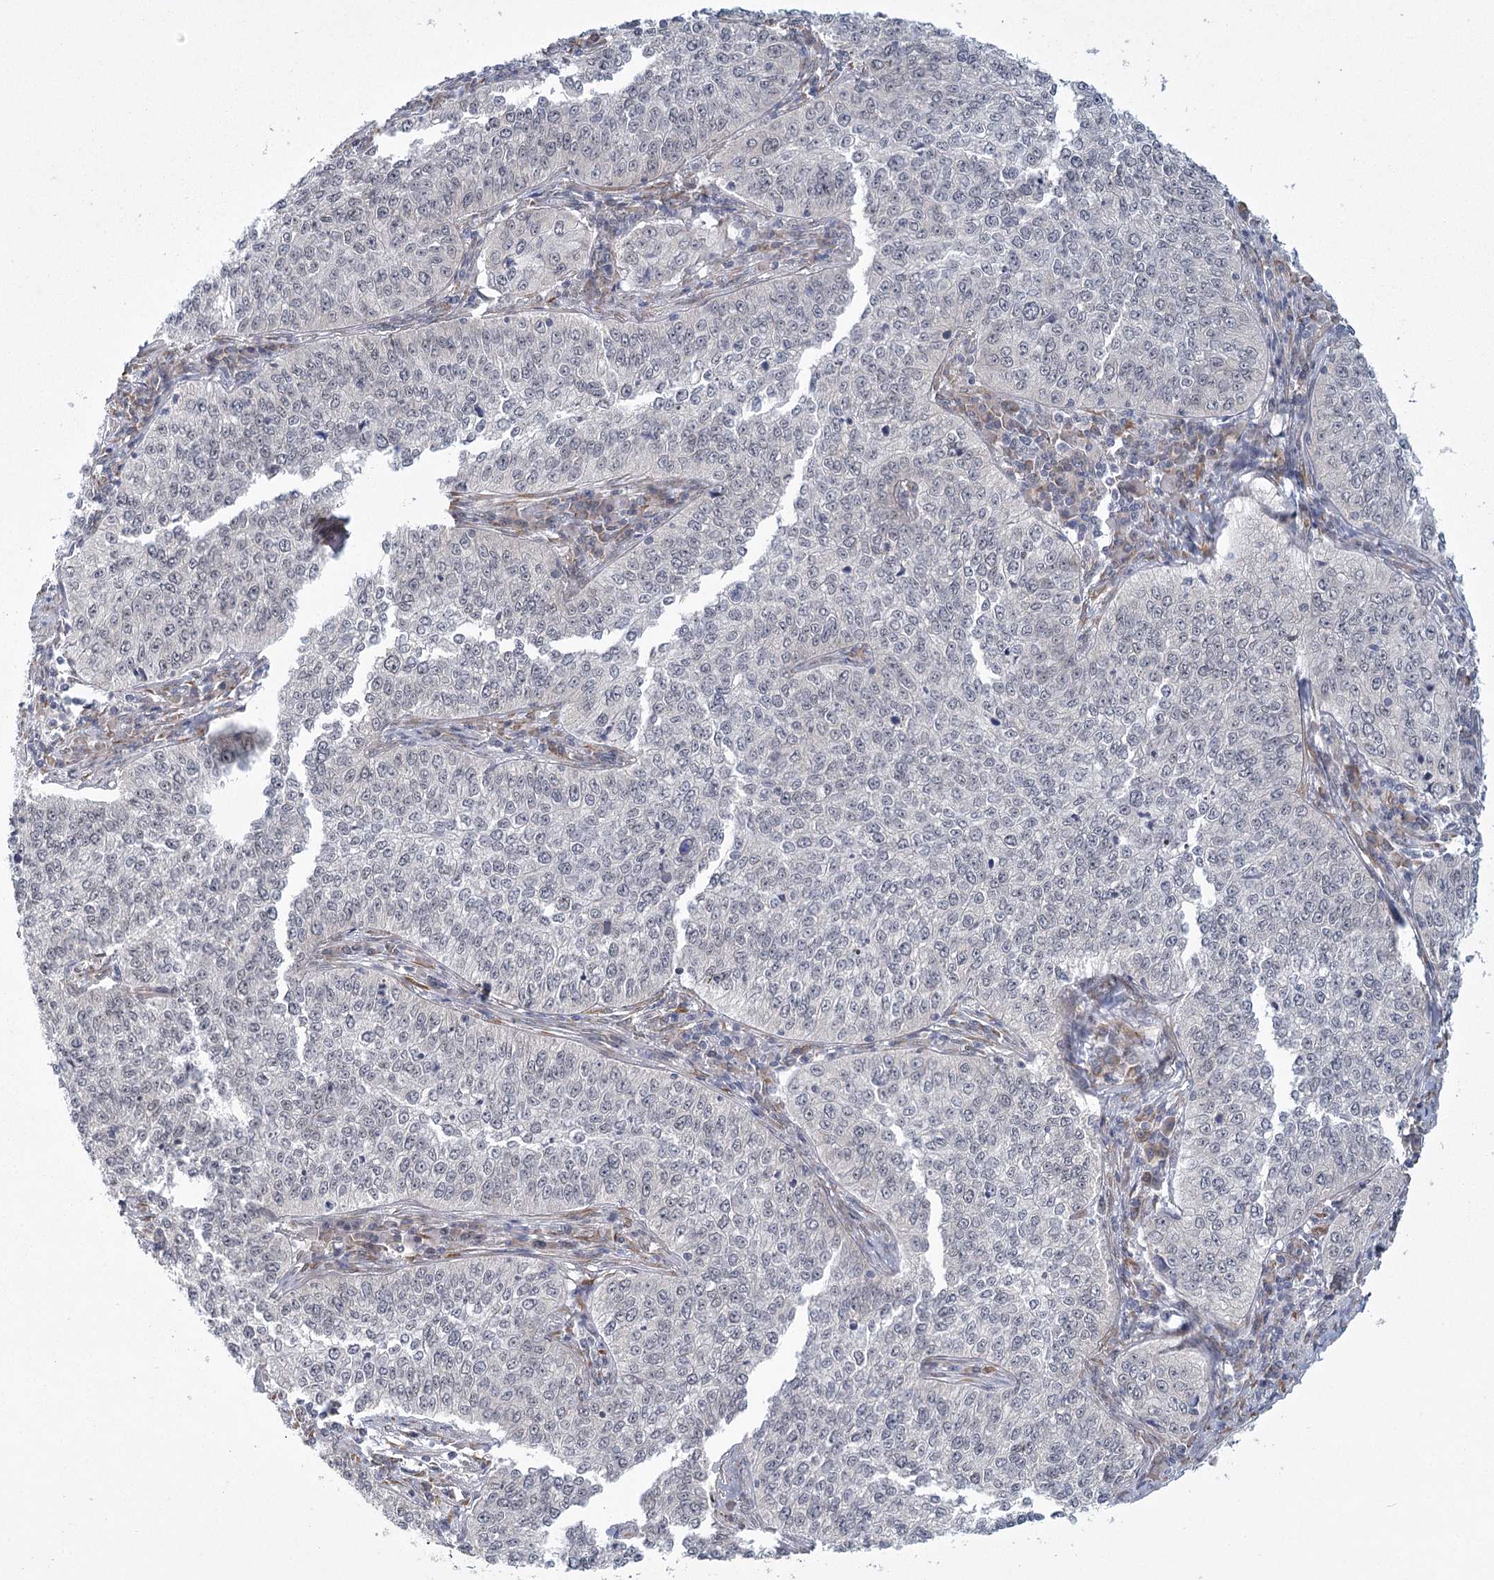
{"staining": {"intensity": "negative", "quantity": "none", "location": "none"}, "tissue": "cervical cancer", "cell_type": "Tumor cells", "image_type": "cancer", "snomed": [{"axis": "morphology", "description": "Squamous cell carcinoma, NOS"}, {"axis": "topography", "description": "Cervix"}], "caption": "Tumor cells are negative for brown protein staining in cervical squamous cell carcinoma. The staining was performed using DAB to visualize the protein expression in brown, while the nuclei were stained in blue with hematoxylin (Magnification: 20x).", "gene": "MED28", "patient": {"sex": "female", "age": 35}}